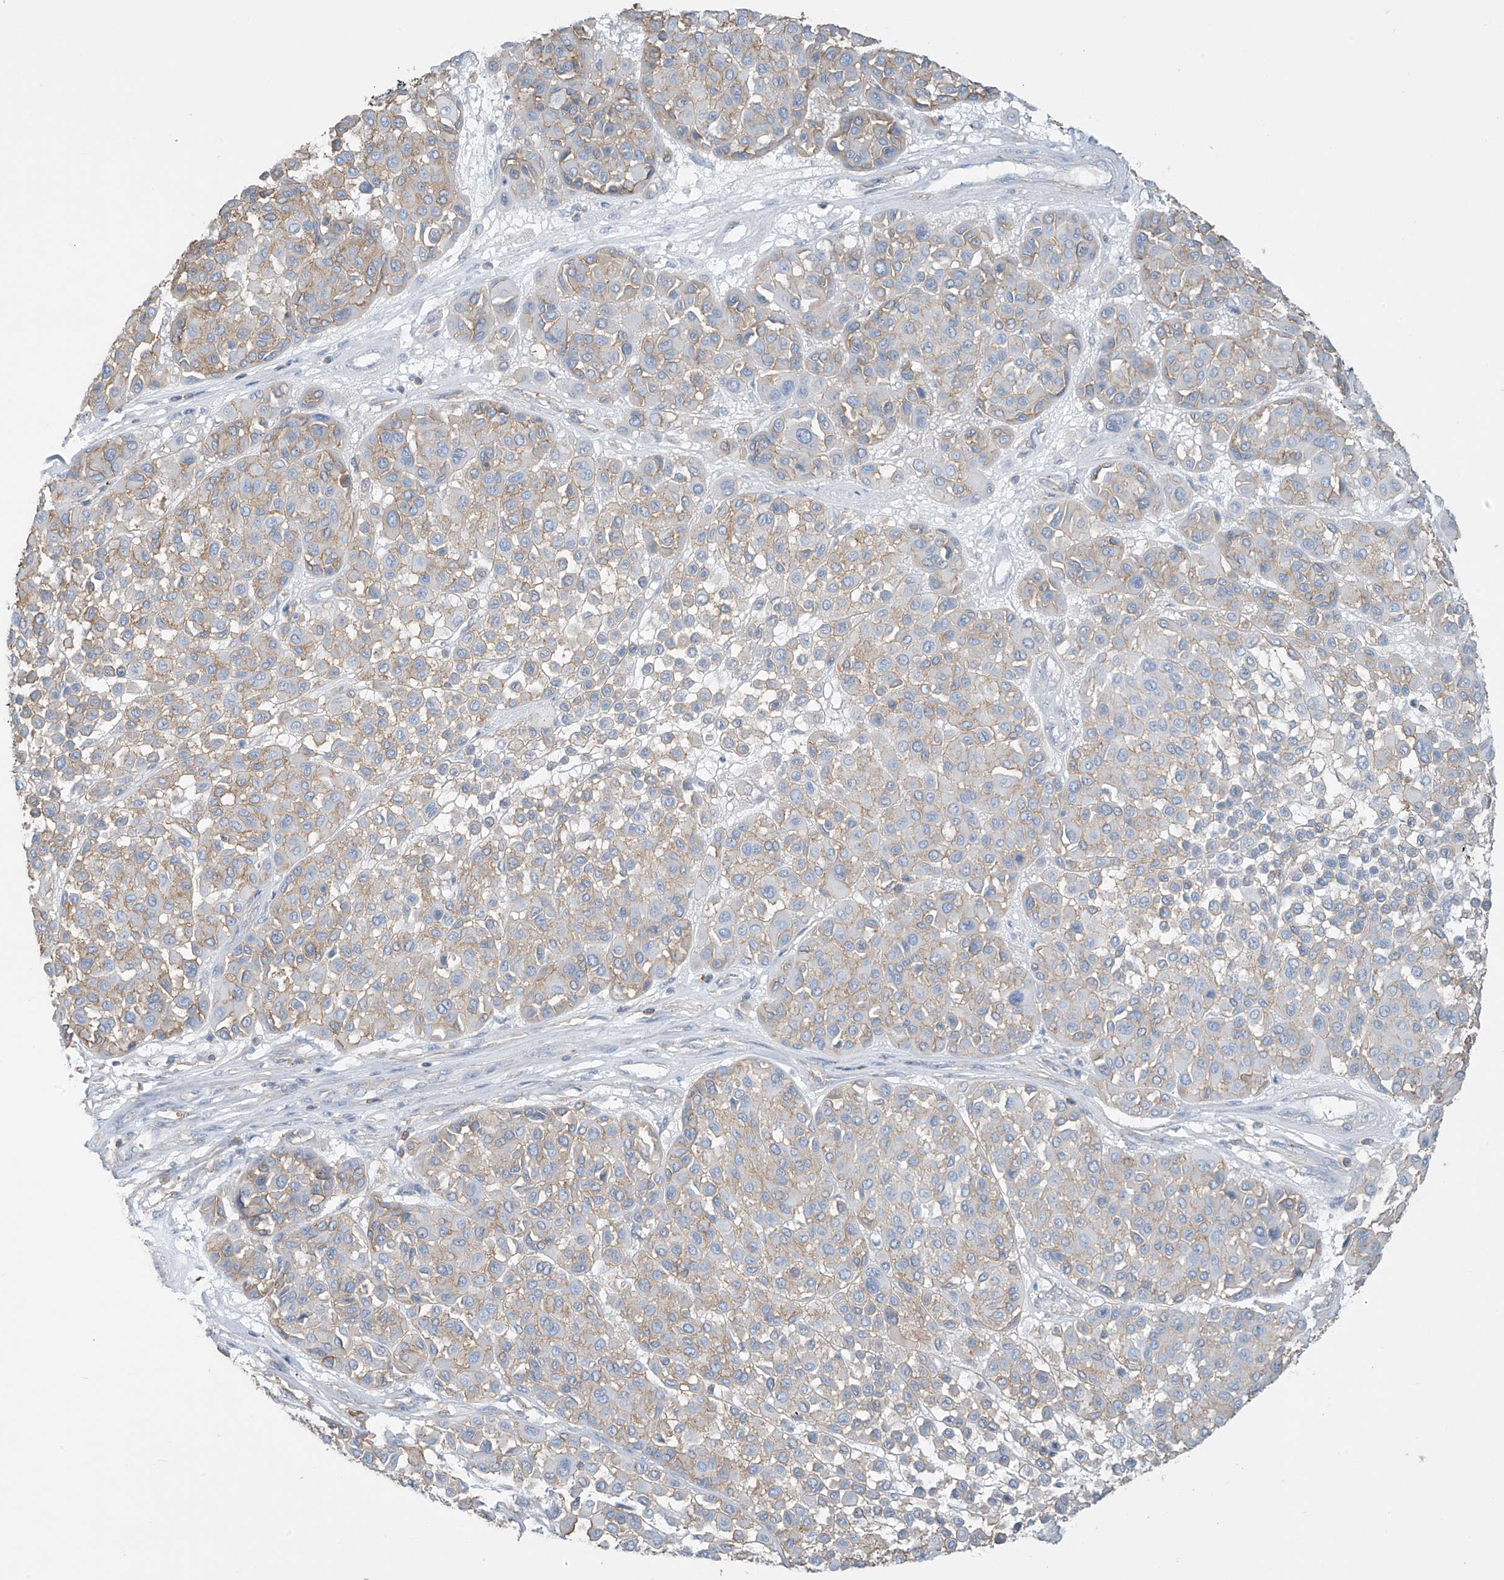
{"staining": {"intensity": "negative", "quantity": "none", "location": "none"}, "tissue": "melanoma", "cell_type": "Tumor cells", "image_type": "cancer", "snomed": [{"axis": "morphology", "description": "Malignant melanoma, Metastatic site"}, {"axis": "topography", "description": "Soft tissue"}], "caption": "Tumor cells show no significant protein expression in melanoma. The staining is performed using DAB brown chromogen with nuclei counter-stained in using hematoxylin.", "gene": "ZNF846", "patient": {"sex": "male", "age": 41}}